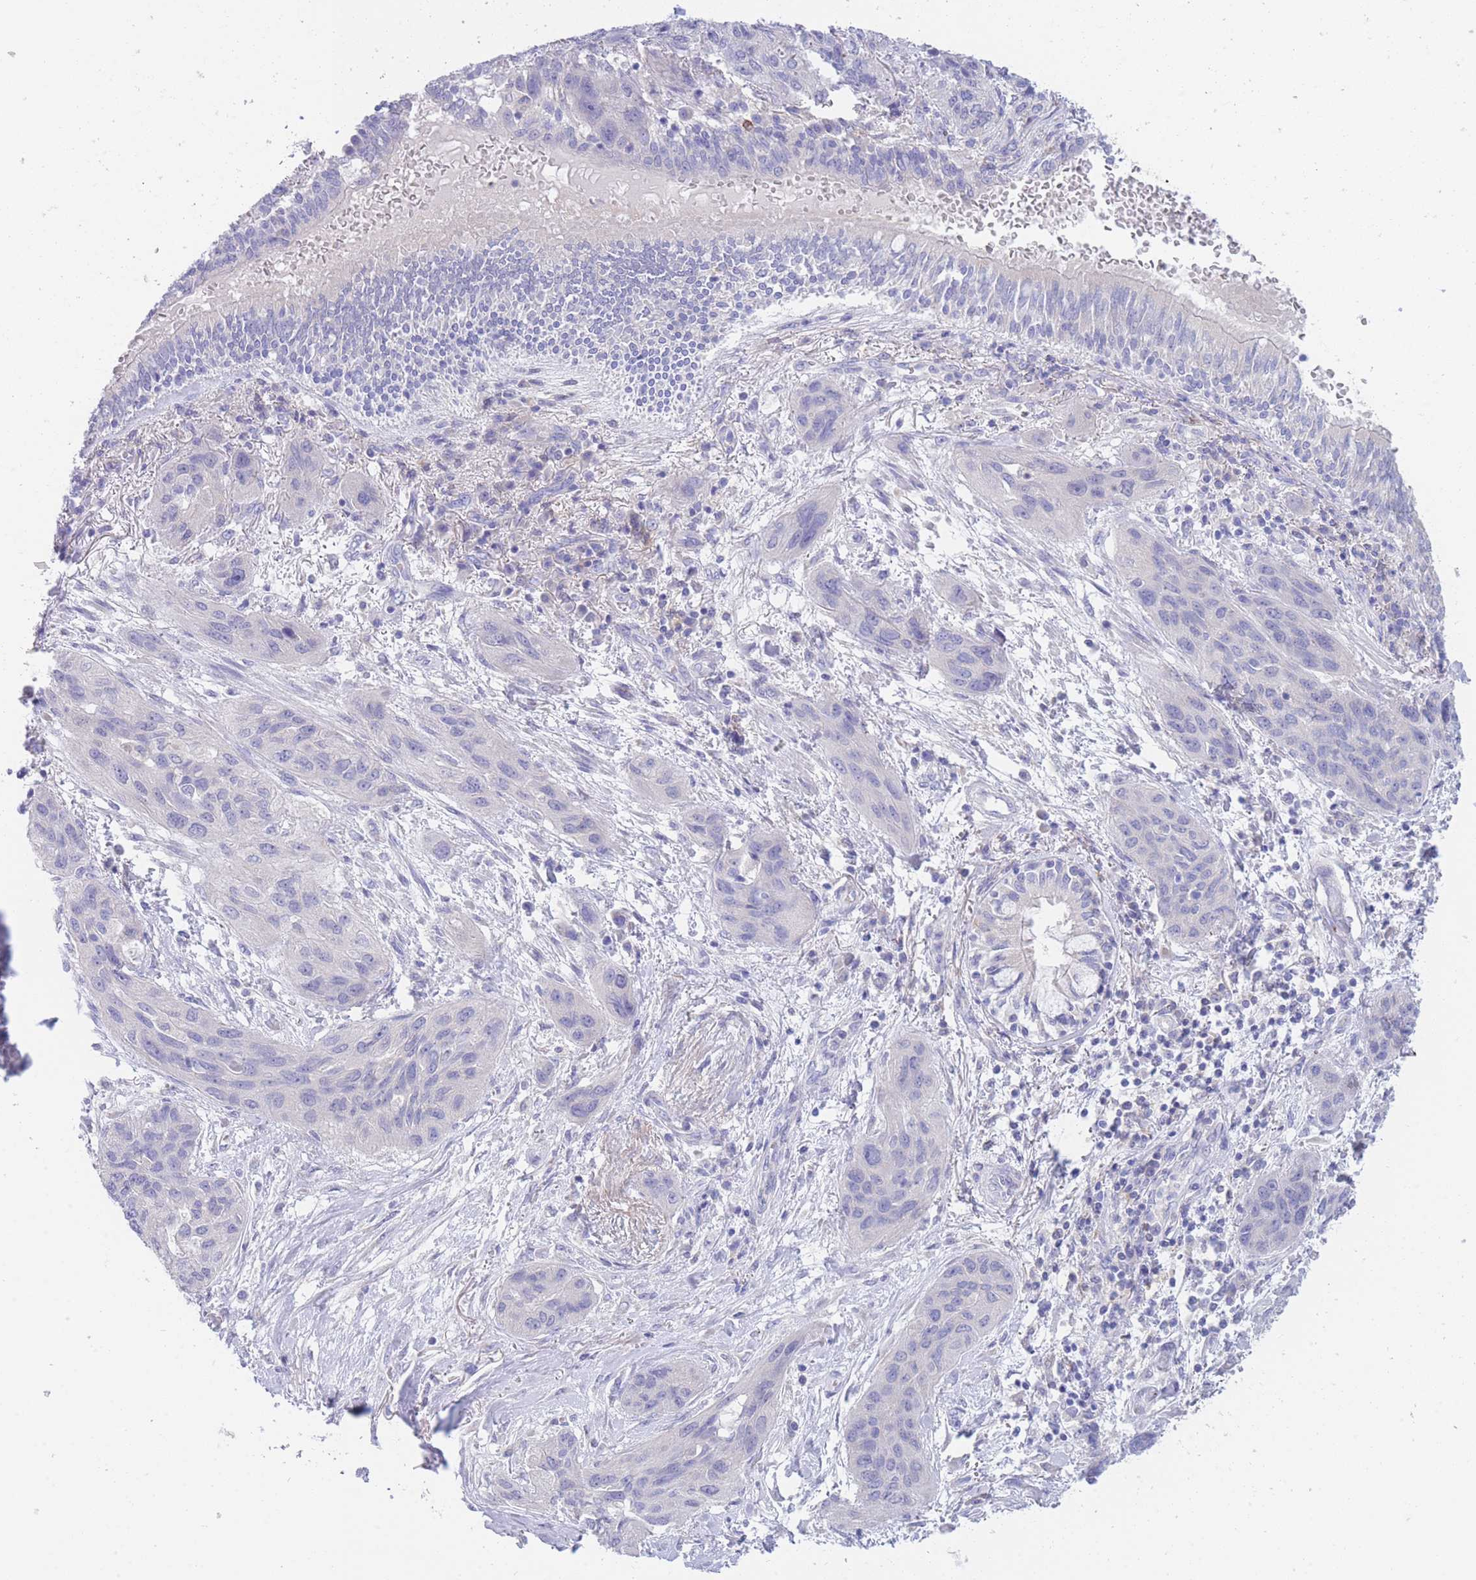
{"staining": {"intensity": "negative", "quantity": "none", "location": "none"}, "tissue": "lung cancer", "cell_type": "Tumor cells", "image_type": "cancer", "snomed": [{"axis": "morphology", "description": "Squamous cell carcinoma, NOS"}, {"axis": "topography", "description": "Lung"}], "caption": "Tumor cells show no significant protein expression in squamous cell carcinoma (lung).", "gene": "PCDHB3", "patient": {"sex": "female", "age": 70}}